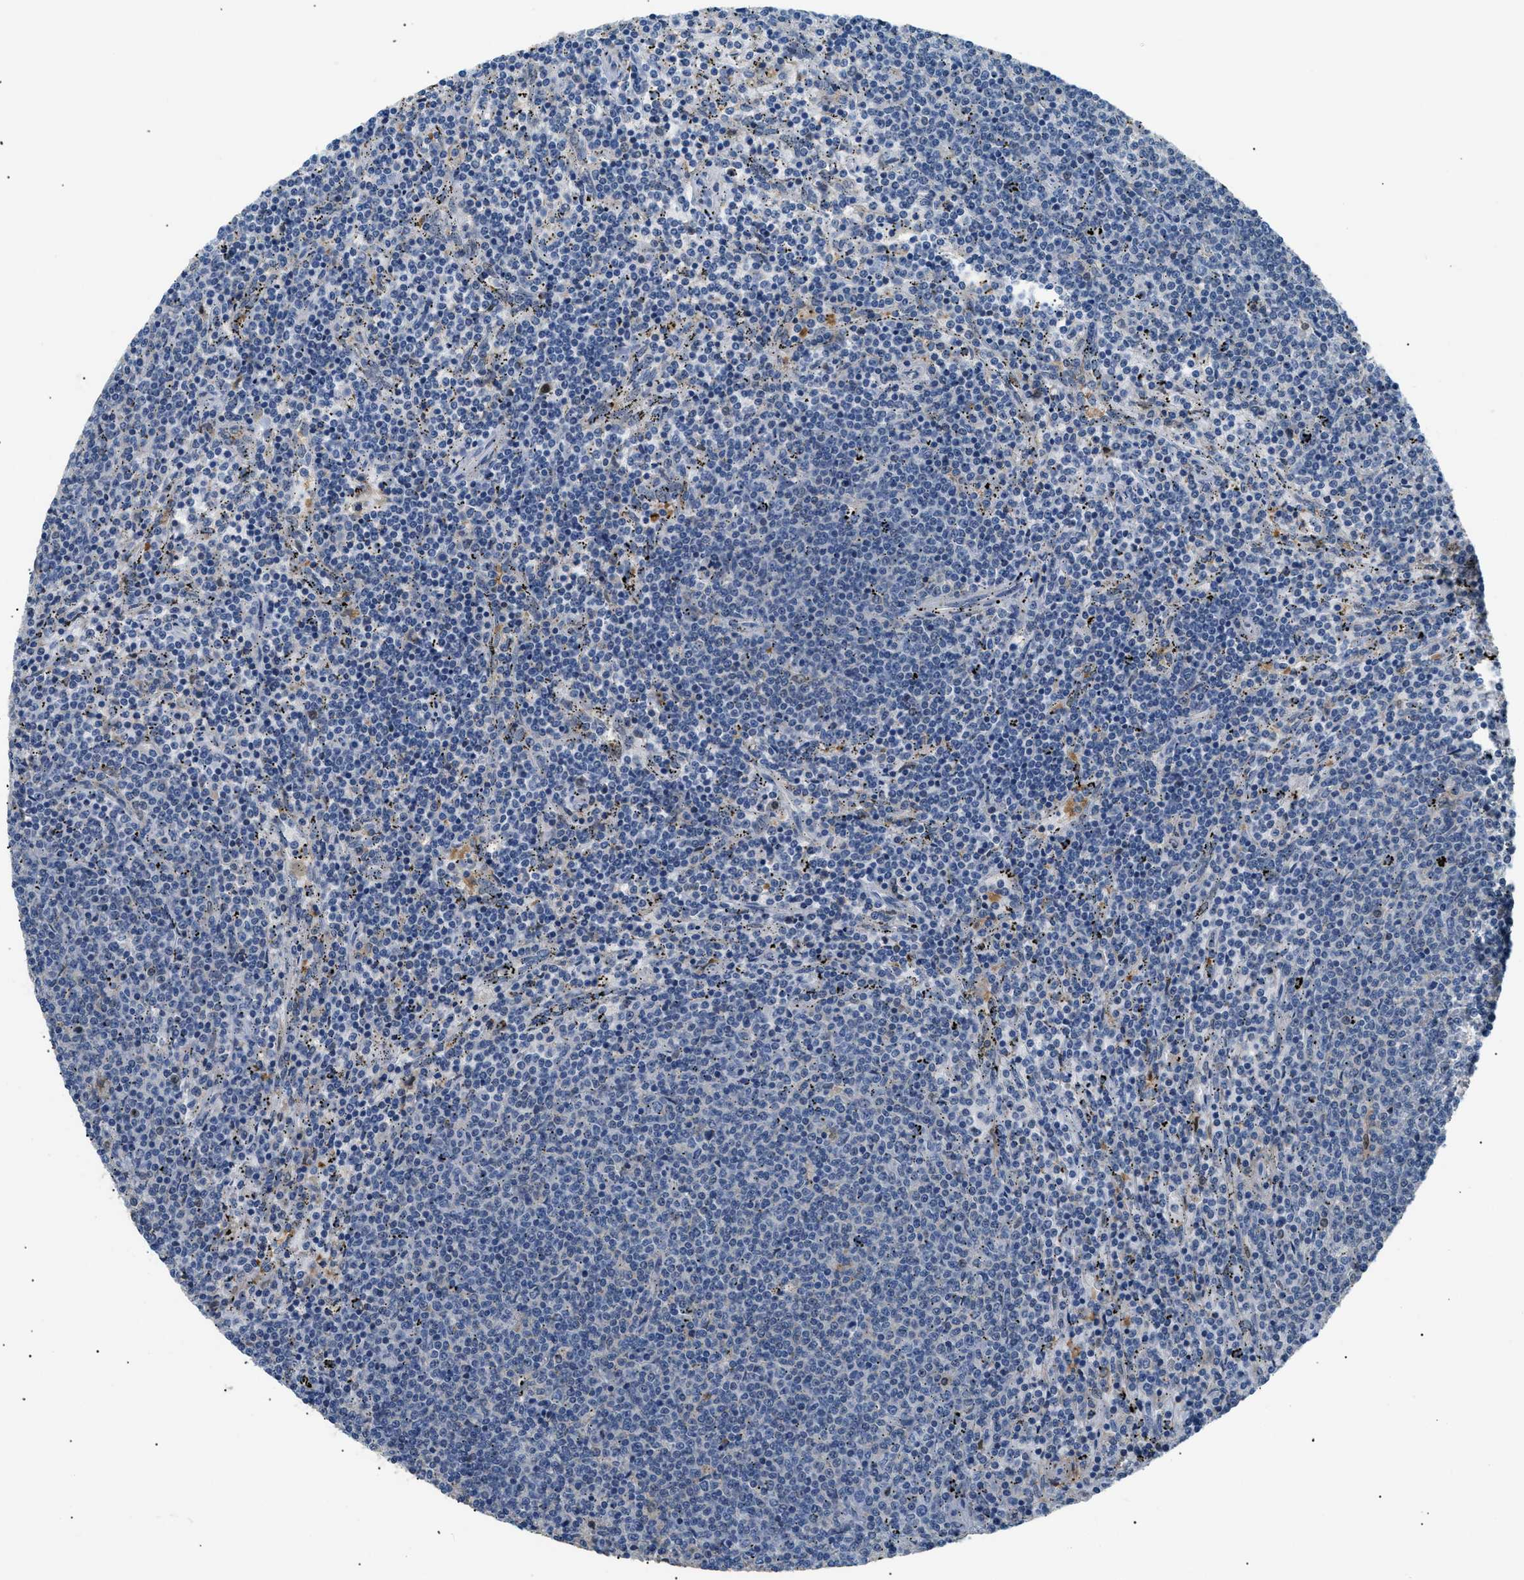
{"staining": {"intensity": "negative", "quantity": "none", "location": "none"}, "tissue": "lymphoma", "cell_type": "Tumor cells", "image_type": "cancer", "snomed": [{"axis": "morphology", "description": "Malignant lymphoma, non-Hodgkin's type, Low grade"}, {"axis": "topography", "description": "Spleen"}], "caption": "A histopathology image of human malignant lymphoma, non-Hodgkin's type (low-grade) is negative for staining in tumor cells.", "gene": "AKR1A1", "patient": {"sex": "female", "age": 50}}